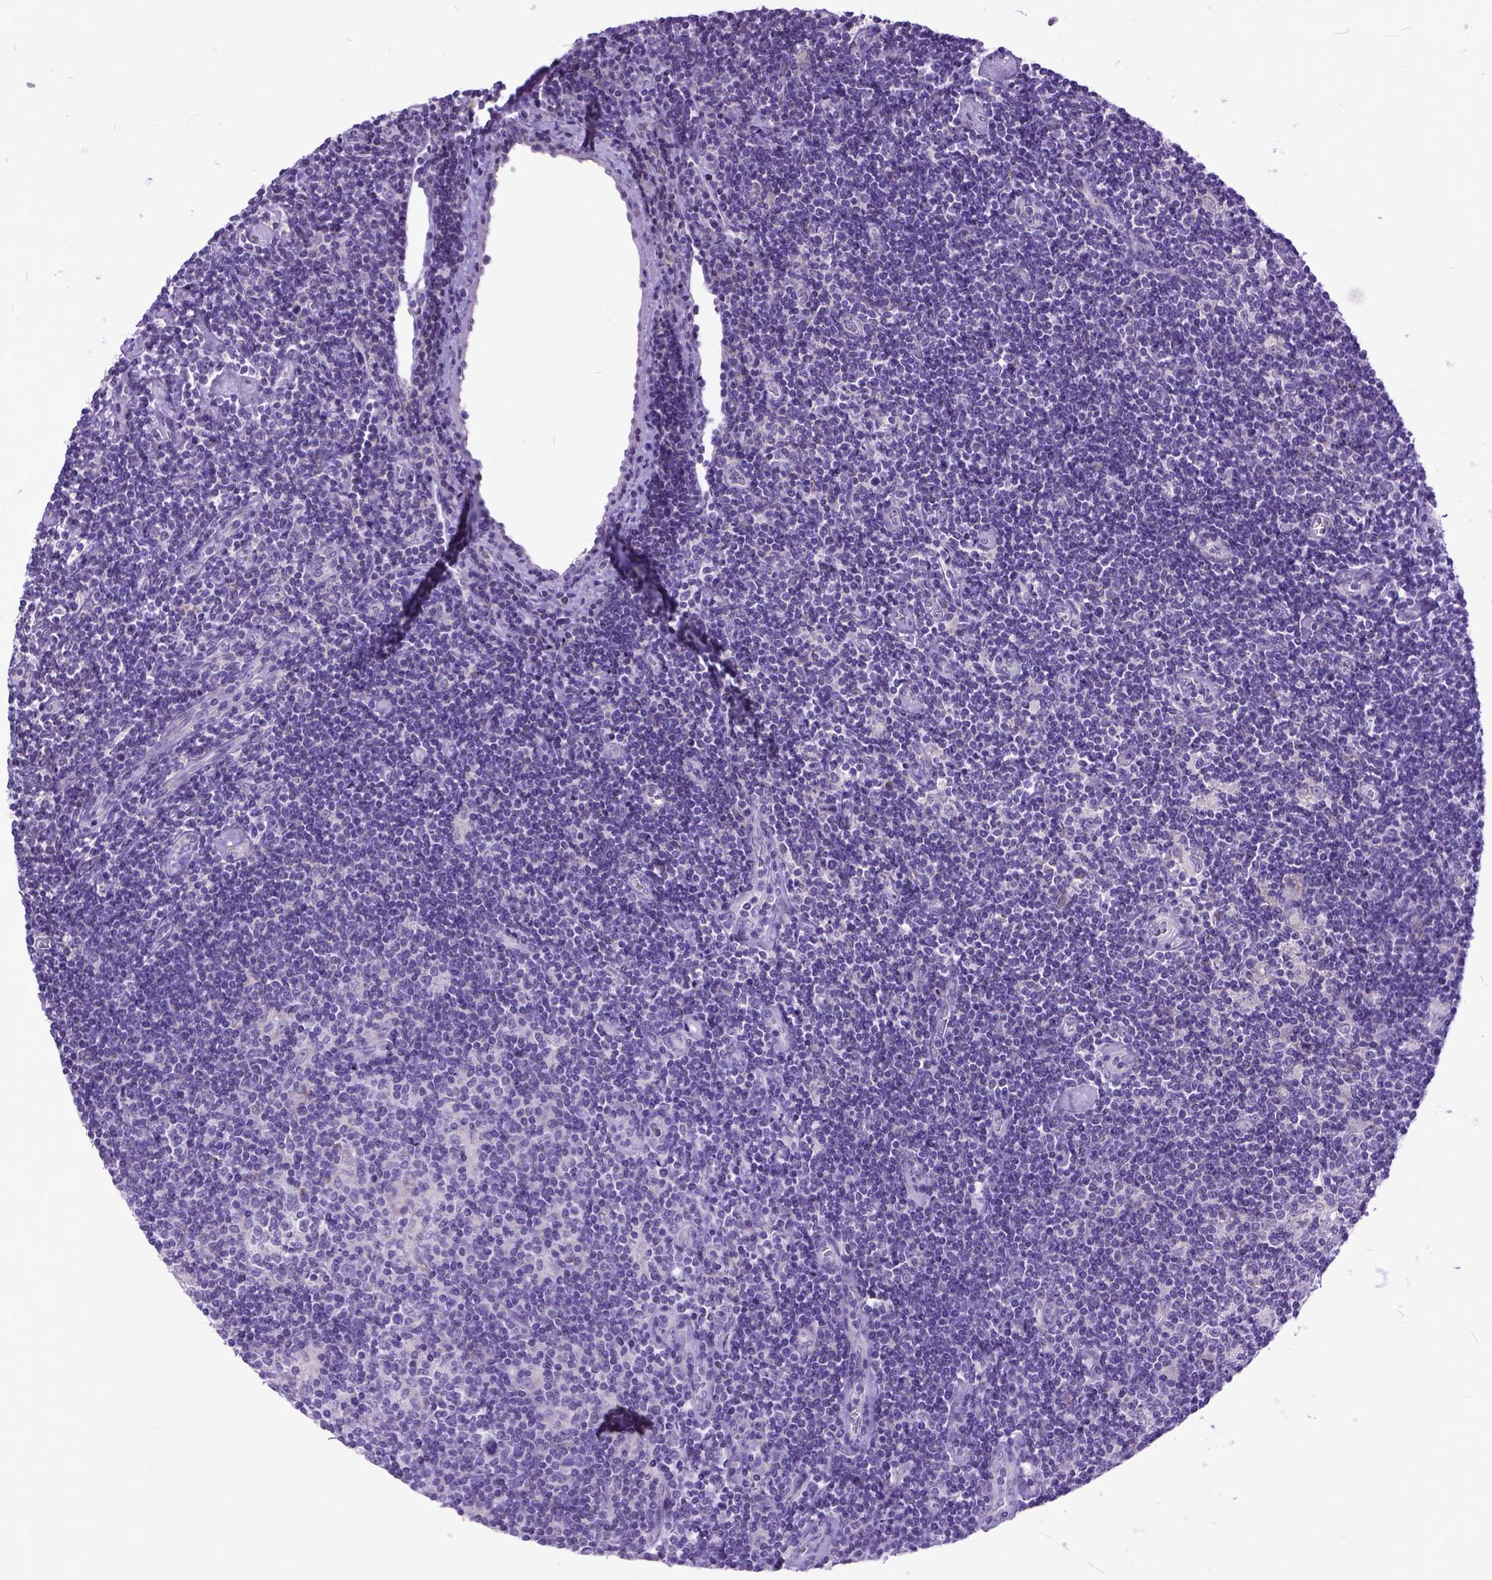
{"staining": {"intensity": "negative", "quantity": "none", "location": "none"}, "tissue": "lymphoma", "cell_type": "Tumor cells", "image_type": "cancer", "snomed": [{"axis": "morphology", "description": "Hodgkin's disease, NOS"}, {"axis": "topography", "description": "Lymph node"}], "caption": "Lymphoma was stained to show a protein in brown. There is no significant staining in tumor cells.", "gene": "PLK5", "patient": {"sex": "male", "age": 40}}